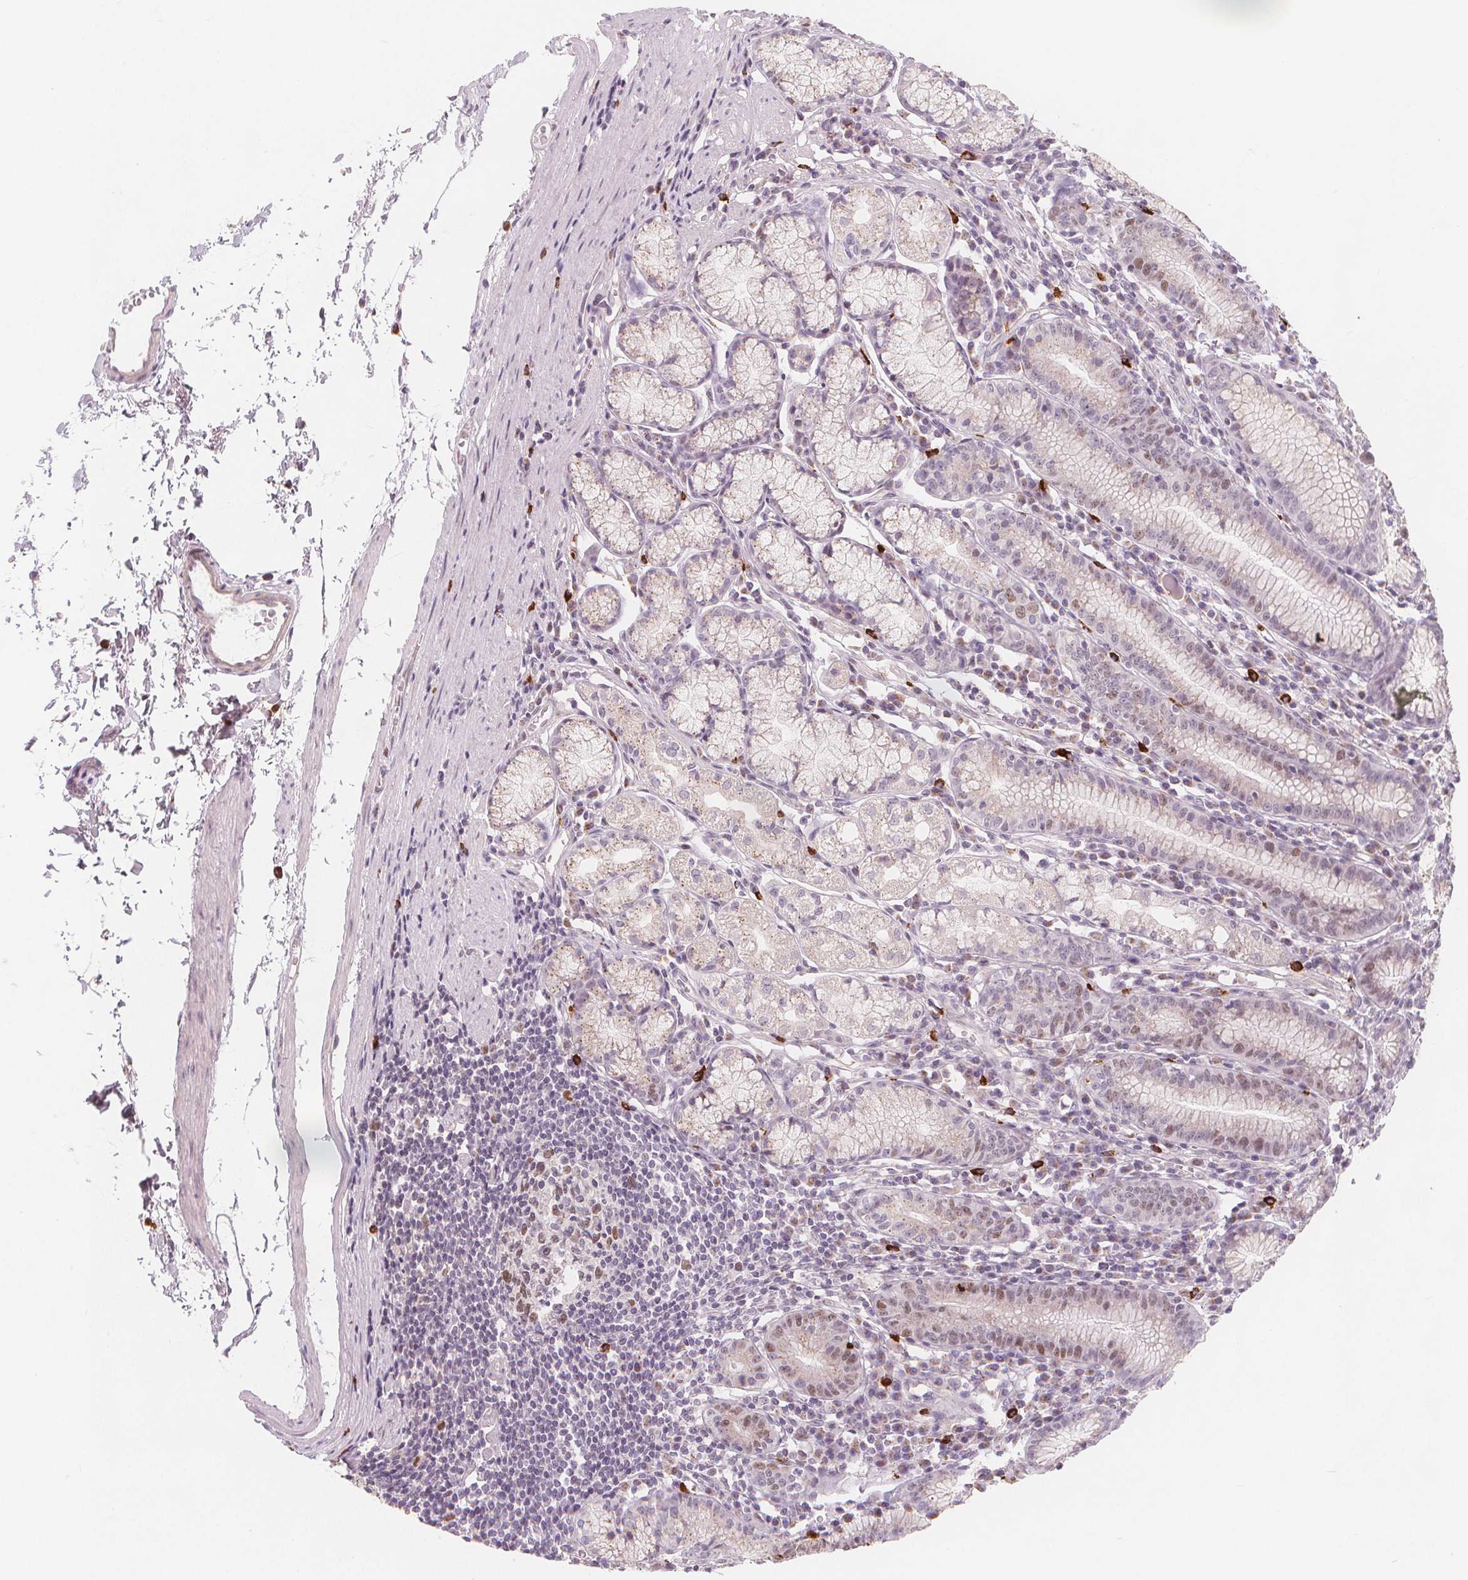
{"staining": {"intensity": "weak", "quantity": "<25%", "location": "cytoplasmic/membranous"}, "tissue": "stomach", "cell_type": "Glandular cells", "image_type": "normal", "snomed": [{"axis": "morphology", "description": "Normal tissue, NOS"}, {"axis": "topography", "description": "Stomach"}], "caption": "This photomicrograph is of benign stomach stained with immunohistochemistry to label a protein in brown with the nuclei are counter-stained blue. There is no expression in glandular cells.", "gene": "TIPIN", "patient": {"sex": "male", "age": 55}}